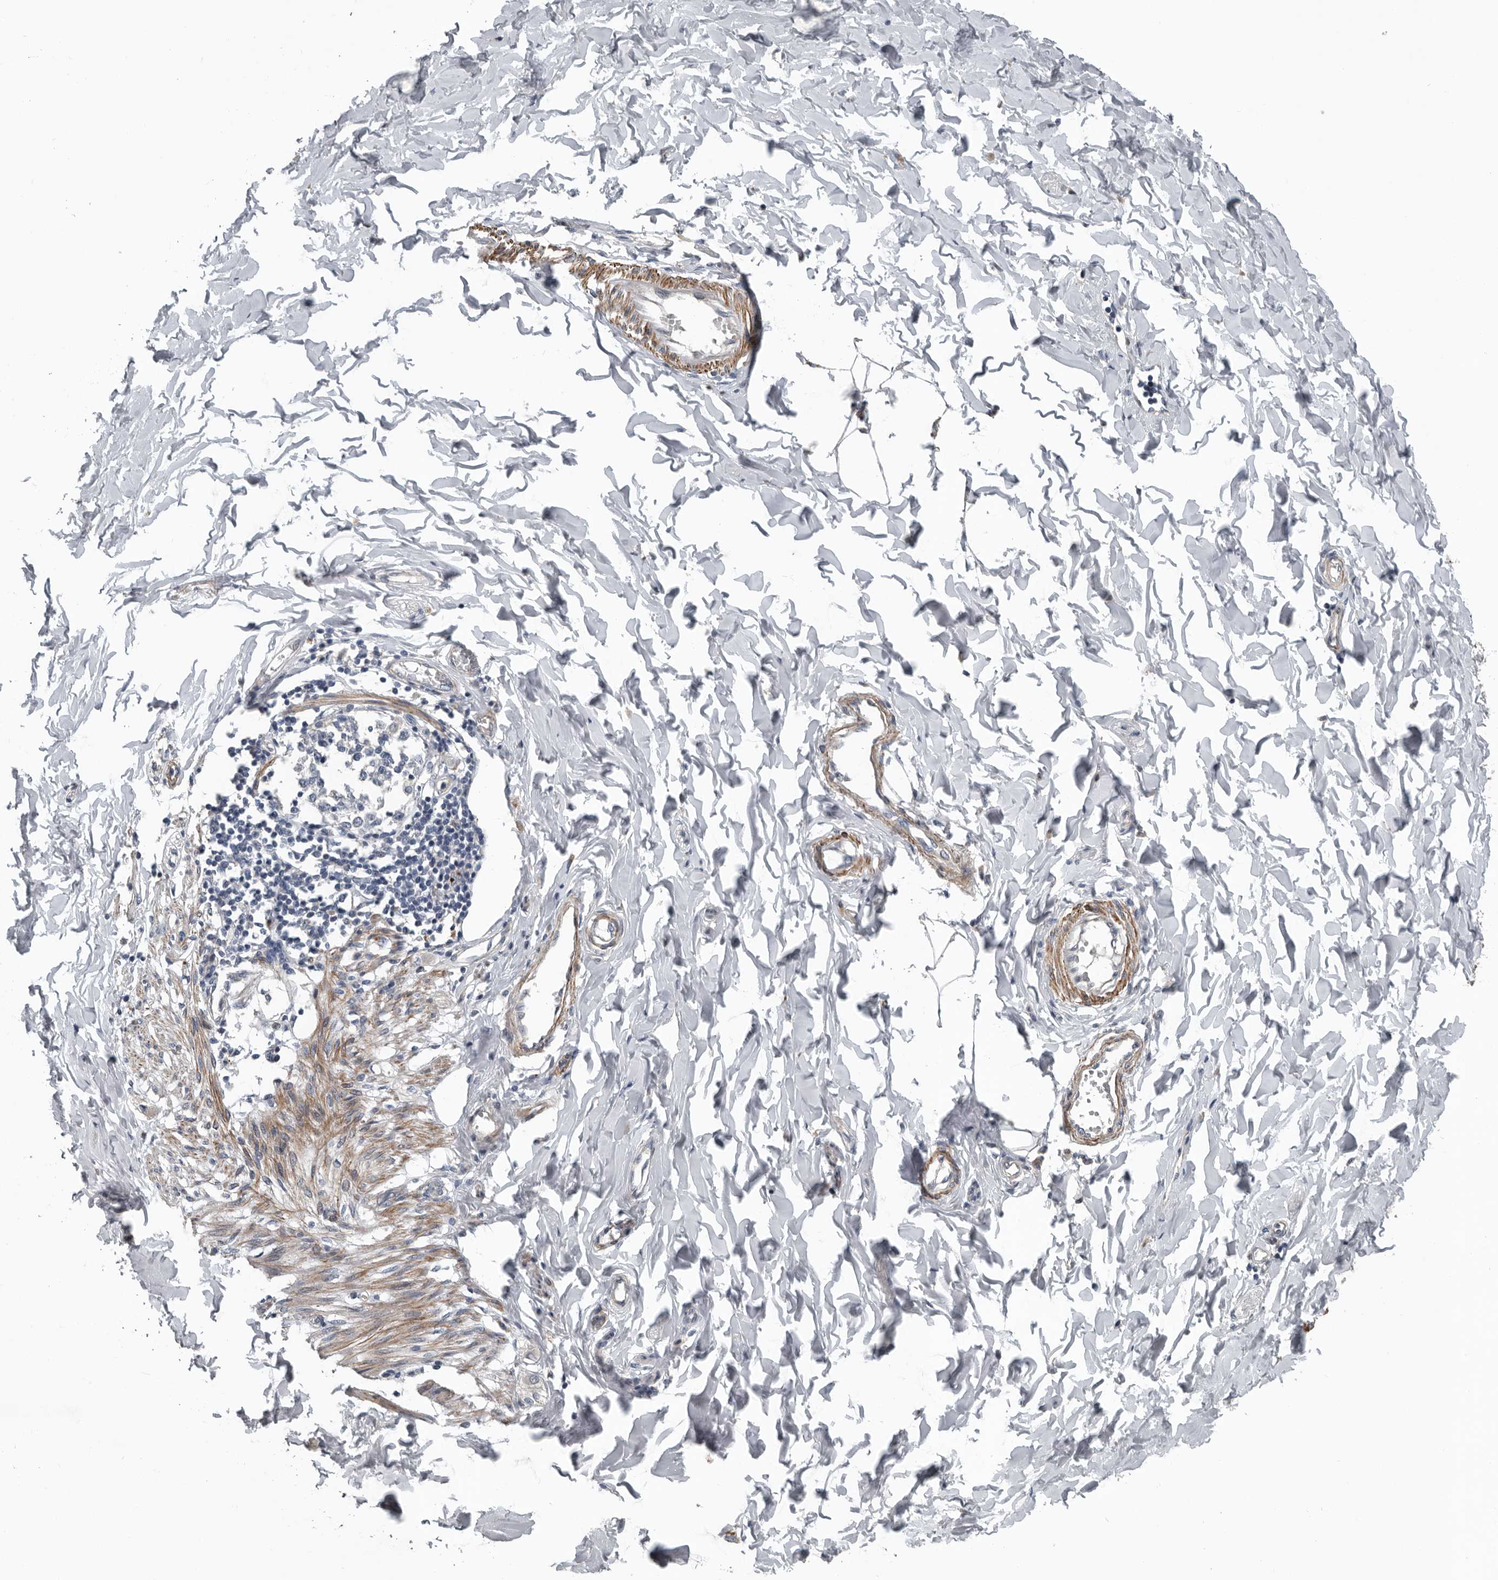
{"staining": {"intensity": "moderate", "quantity": ">75%", "location": "cytoplasmic/membranous"}, "tissue": "smooth muscle", "cell_type": "Smooth muscle cells", "image_type": "normal", "snomed": [{"axis": "morphology", "description": "Normal tissue, NOS"}, {"axis": "morphology", "description": "Adenocarcinoma, NOS"}, {"axis": "topography", "description": "Smooth muscle"}, {"axis": "topography", "description": "Colon"}], "caption": "Protein analysis of unremarkable smooth muscle demonstrates moderate cytoplasmic/membranous expression in approximately >75% of smooth muscle cells.", "gene": "DPY19L4", "patient": {"sex": "male", "age": 14}}